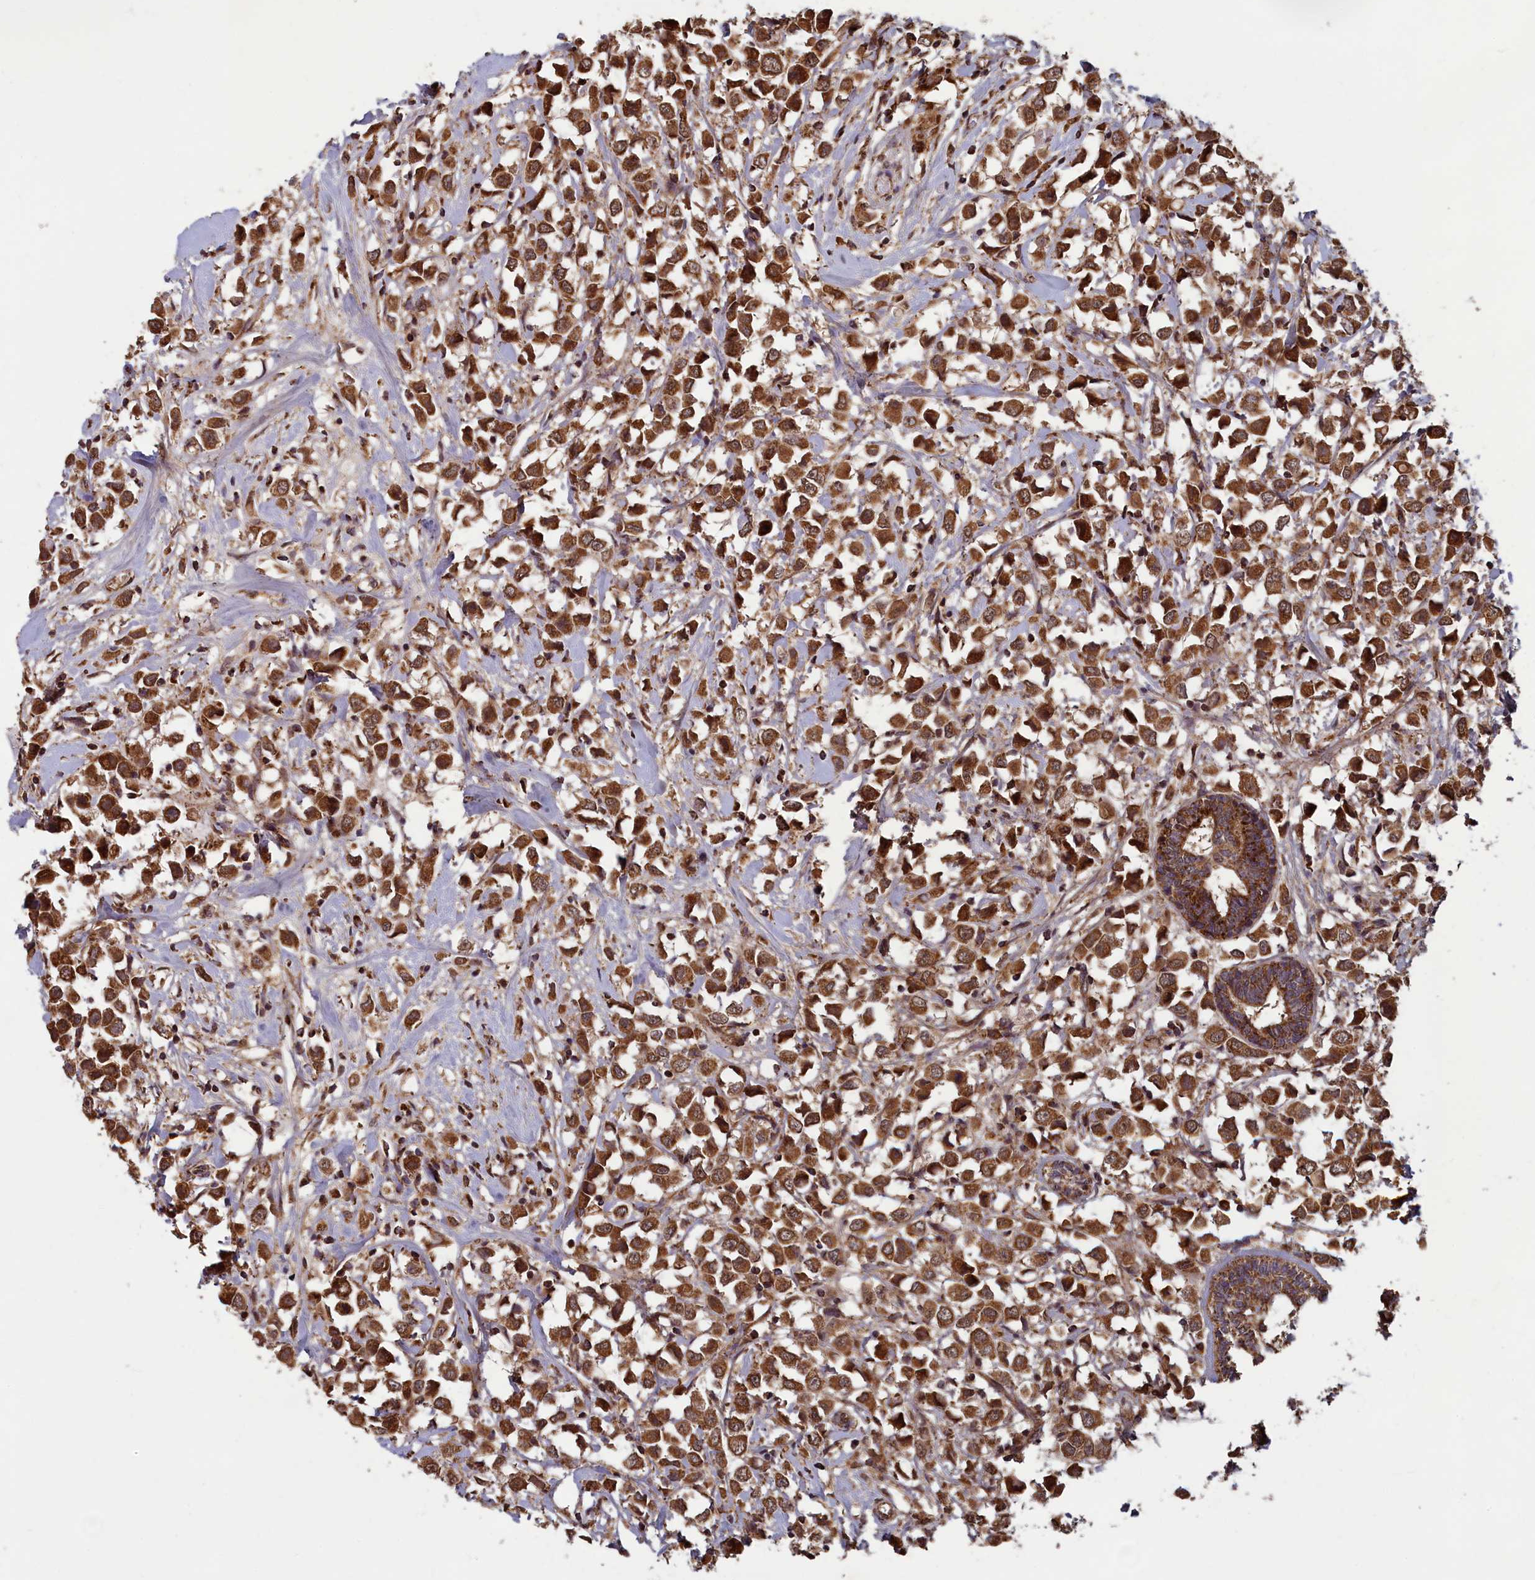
{"staining": {"intensity": "strong", "quantity": ">75%", "location": "cytoplasmic/membranous"}, "tissue": "breast cancer", "cell_type": "Tumor cells", "image_type": "cancer", "snomed": [{"axis": "morphology", "description": "Duct carcinoma"}, {"axis": "topography", "description": "Breast"}], "caption": "An IHC histopathology image of tumor tissue is shown. Protein staining in brown labels strong cytoplasmic/membranous positivity in breast invasive ductal carcinoma within tumor cells.", "gene": "CCDC15", "patient": {"sex": "female", "age": 61}}